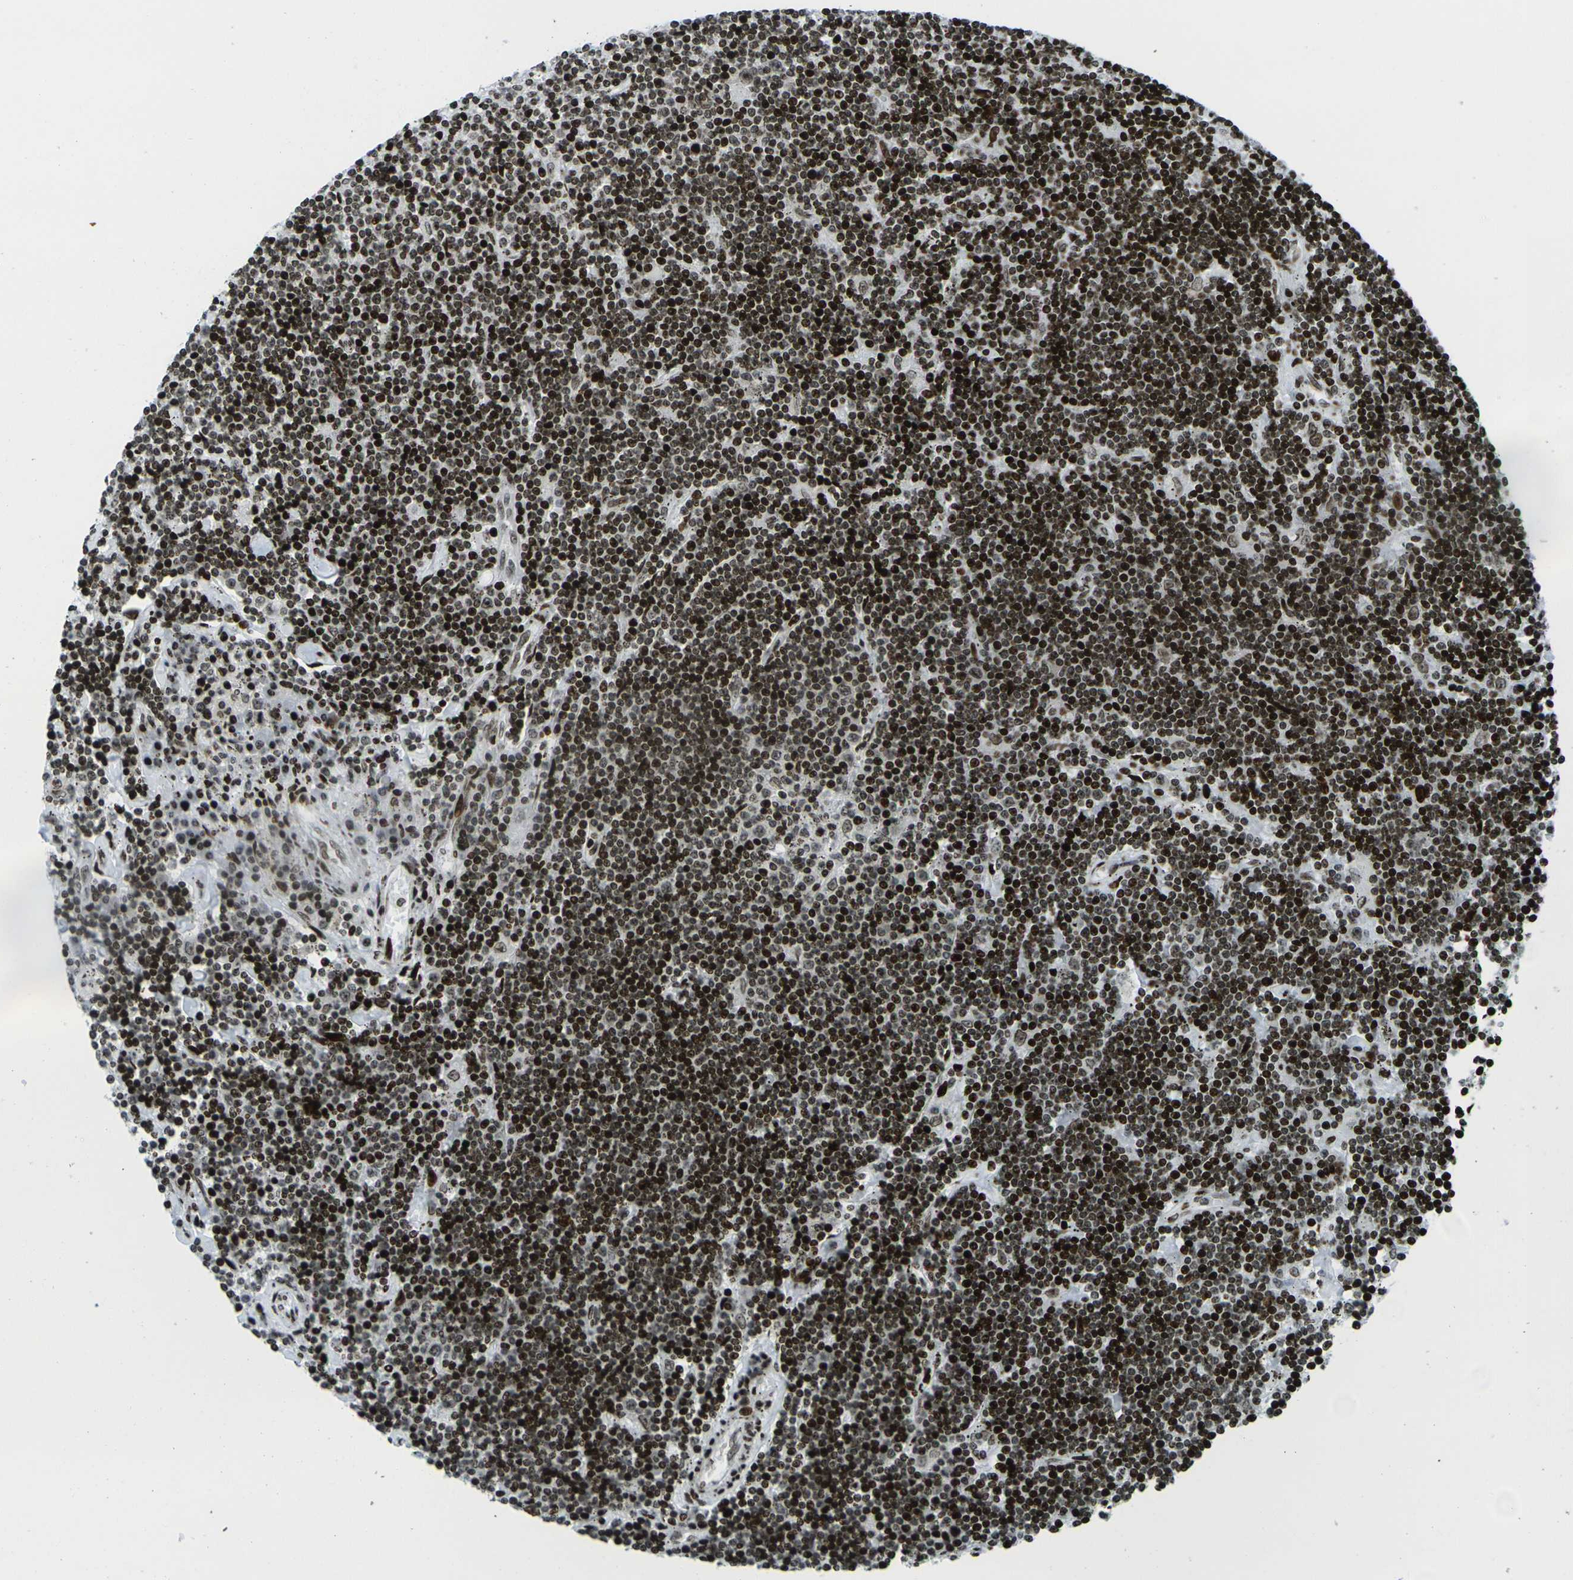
{"staining": {"intensity": "strong", "quantity": ">75%", "location": "nuclear"}, "tissue": "lymphoma", "cell_type": "Tumor cells", "image_type": "cancer", "snomed": [{"axis": "morphology", "description": "Malignant lymphoma, non-Hodgkin's type, Low grade"}, {"axis": "topography", "description": "Spleen"}], "caption": "An immunohistochemistry (IHC) image of tumor tissue is shown. Protein staining in brown labels strong nuclear positivity in lymphoma within tumor cells. The staining was performed using DAB, with brown indicating positive protein expression. Nuclei are stained blue with hematoxylin.", "gene": "H3-3A", "patient": {"sex": "male", "age": 76}}